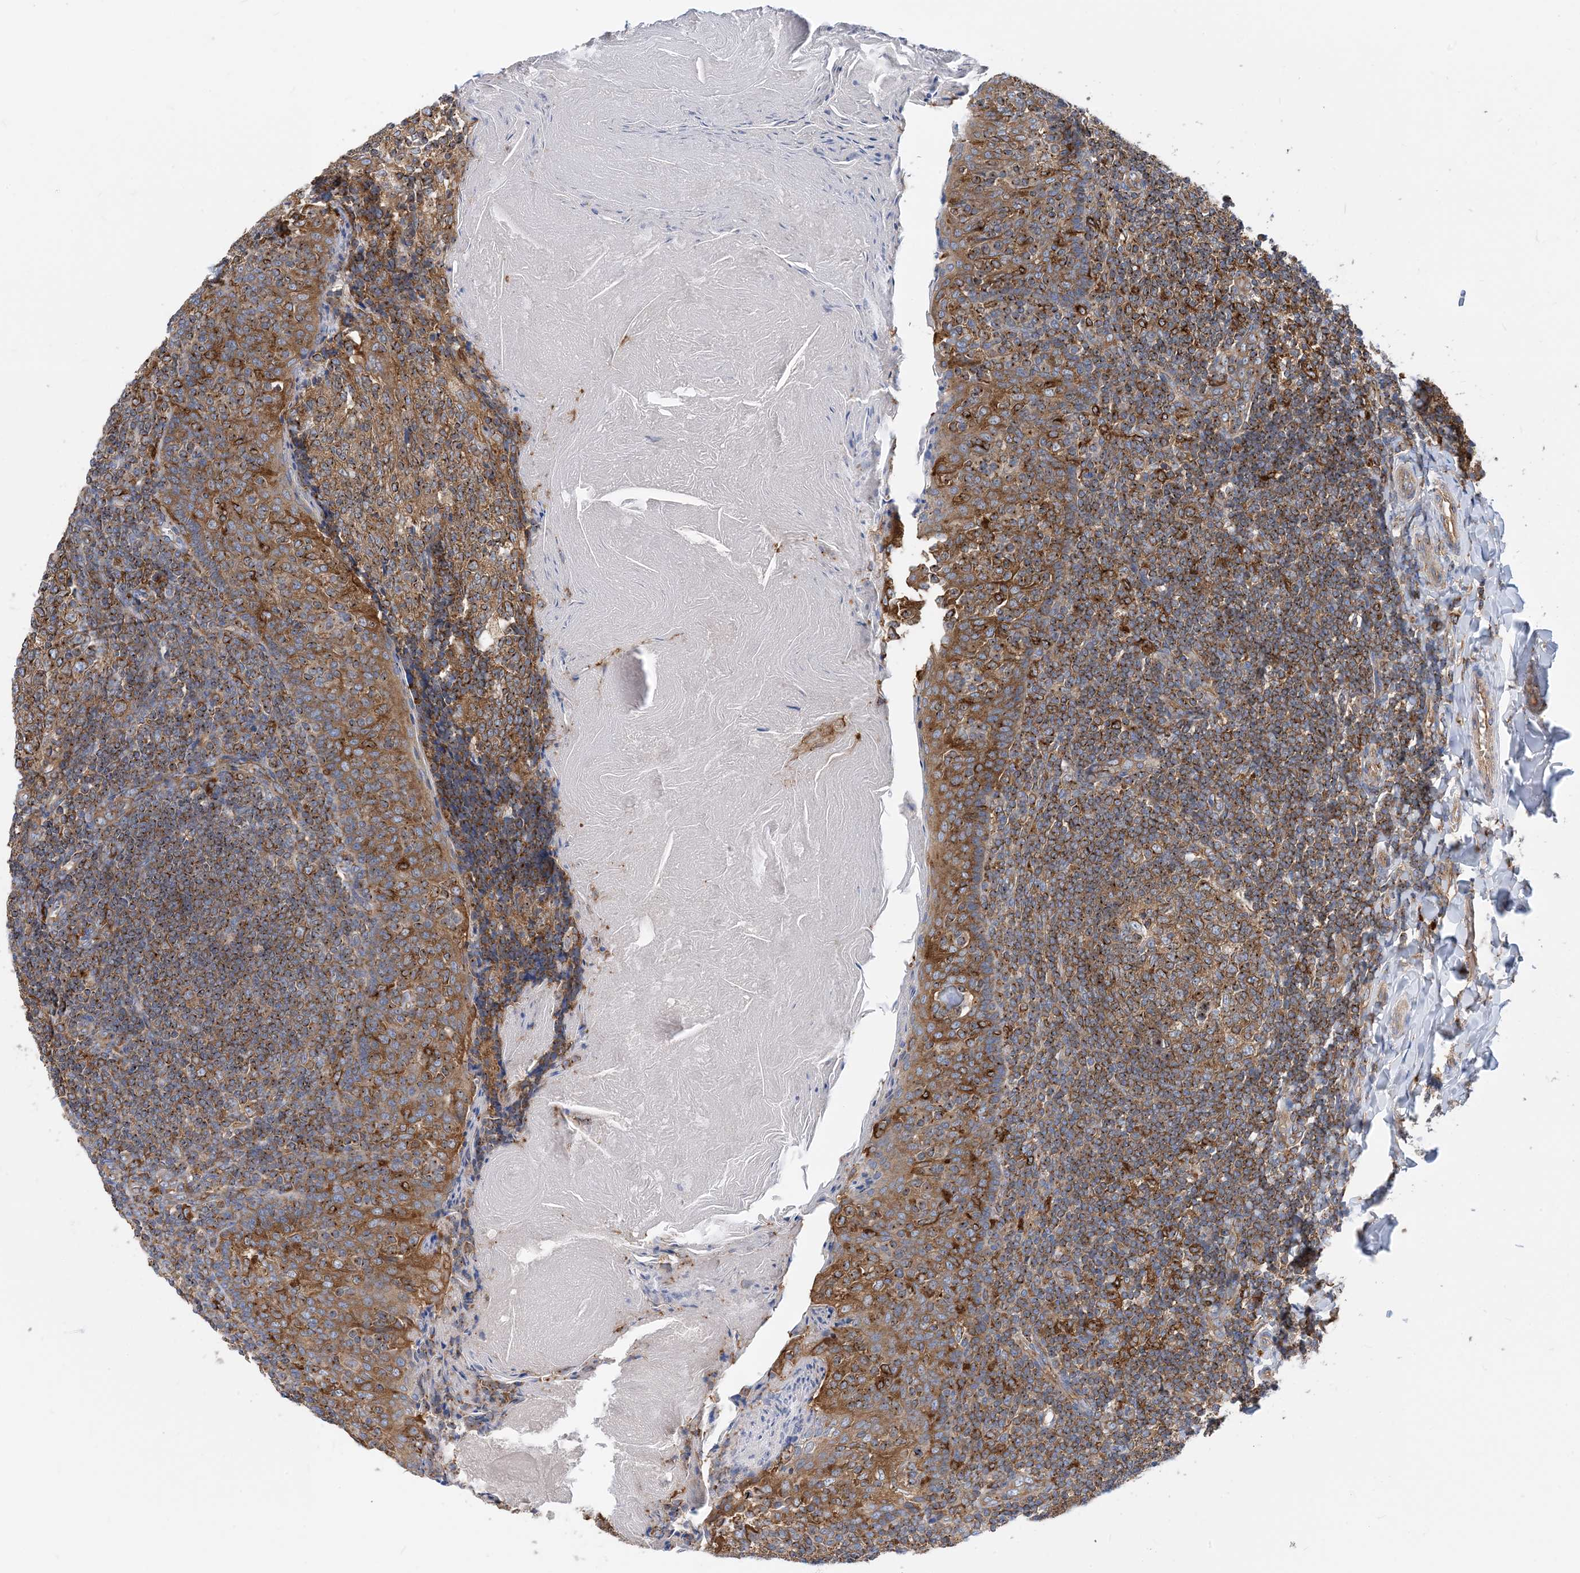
{"staining": {"intensity": "moderate", "quantity": ">75%", "location": "cytoplasmic/membranous"}, "tissue": "tonsil", "cell_type": "Germinal center cells", "image_type": "normal", "snomed": [{"axis": "morphology", "description": "Normal tissue, NOS"}, {"axis": "topography", "description": "Tonsil"}], "caption": "IHC (DAB (3,3'-diaminobenzidine)) staining of unremarkable human tonsil reveals moderate cytoplasmic/membranous protein staining in approximately >75% of germinal center cells. IHC stains the protein in brown and the nuclei are stained blue.", "gene": "DYNC1LI1", "patient": {"sex": "female", "age": 19}}